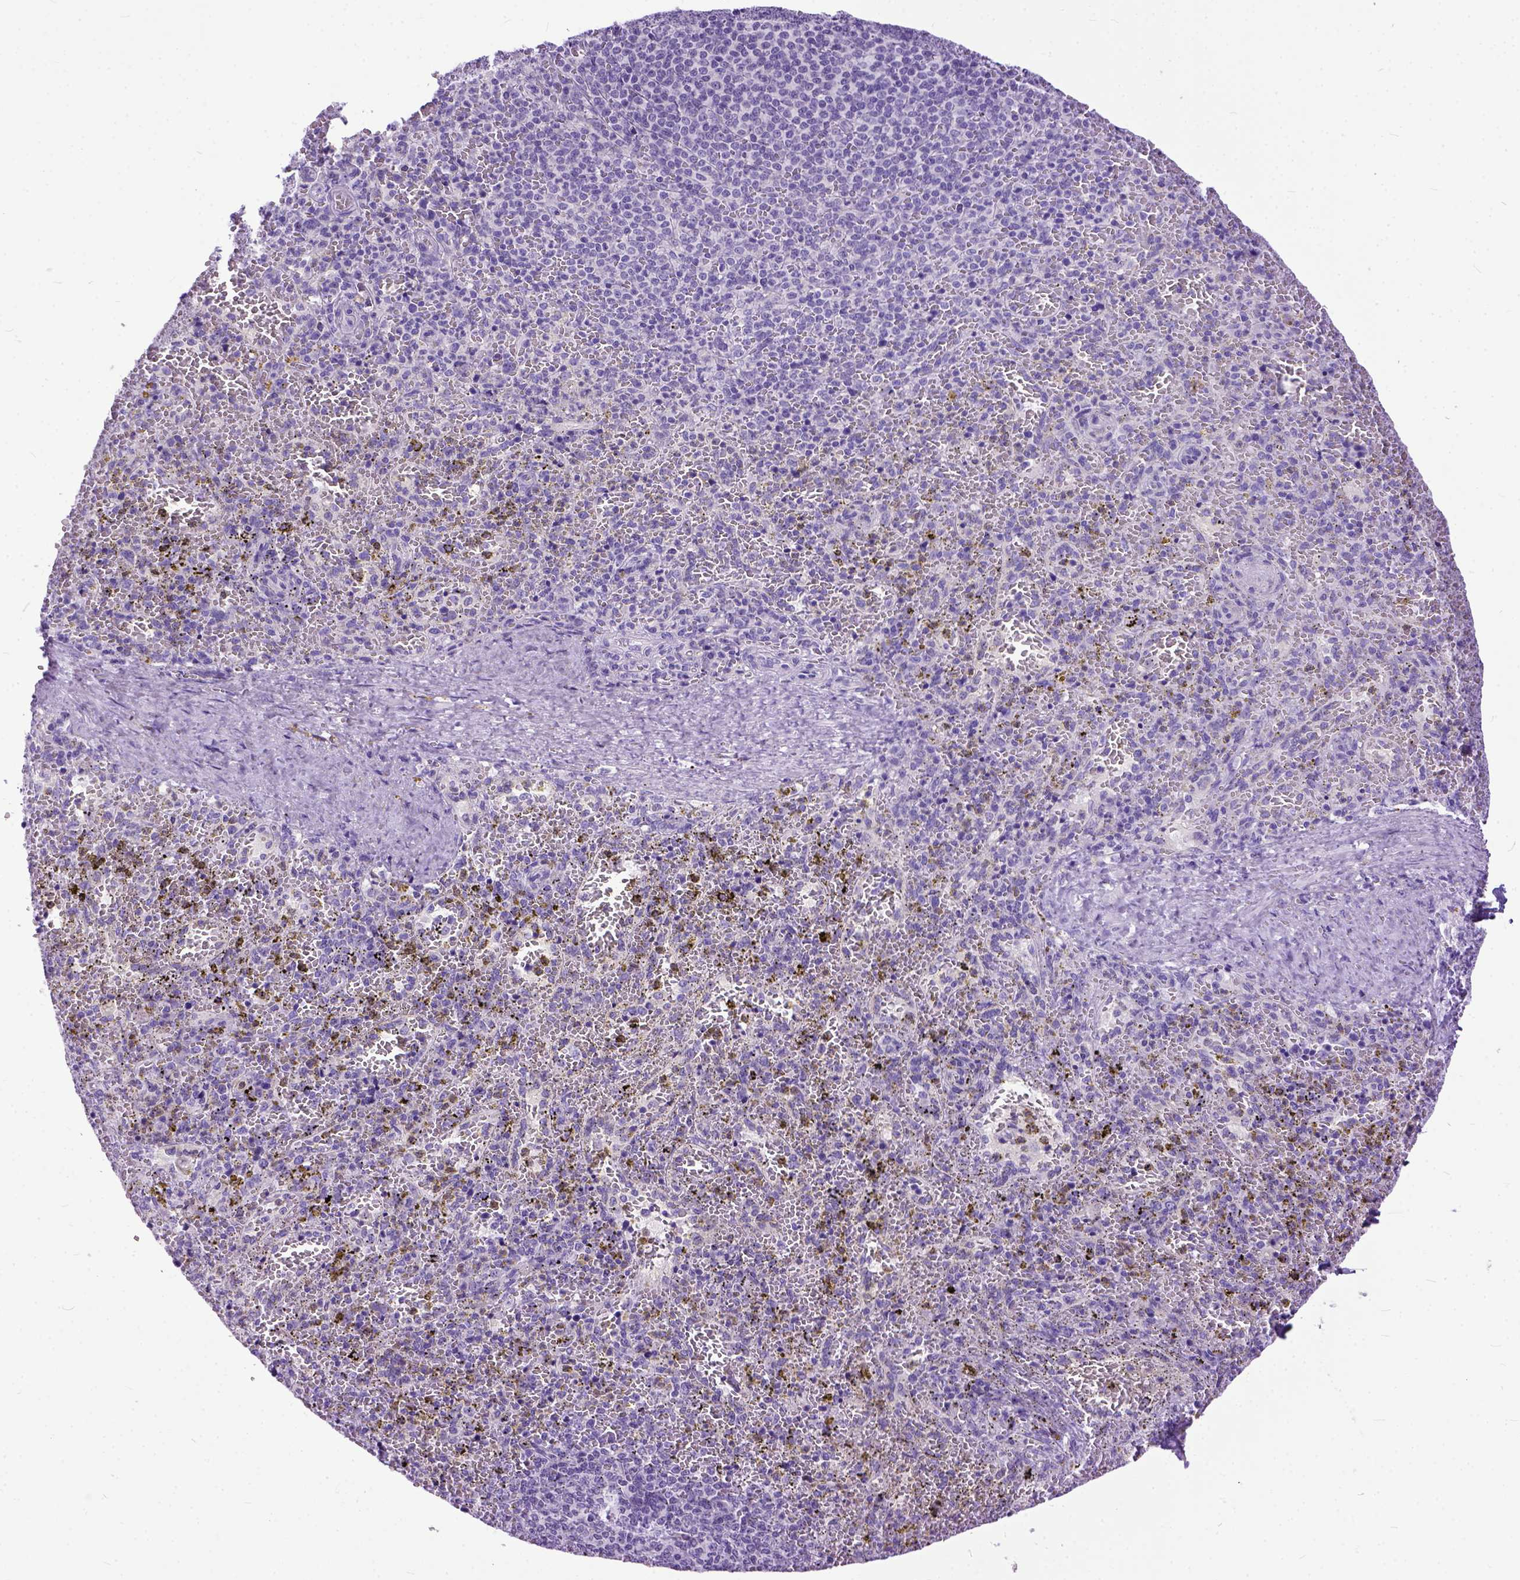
{"staining": {"intensity": "negative", "quantity": "none", "location": "none"}, "tissue": "spleen", "cell_type": "Cells in red pulp", "image_type": "normal", "snomed": [{"axis": "morphology", "description": "Normal tissue, NOS"}, {"axis": "topography", "description": "Spleen"}], "caption": "A micrograph of spleen stained for a protein displays no brown staining in cells in red pulp. The staining was performed using DAB (3,3'-diaminobenzidine) to visualize the protein expression in brown, while the nuclei were stained in blue with hematoxylin (Magnification: 20x).", "gene": "PPL", "patient": {"sex": "female", "age": 50}}